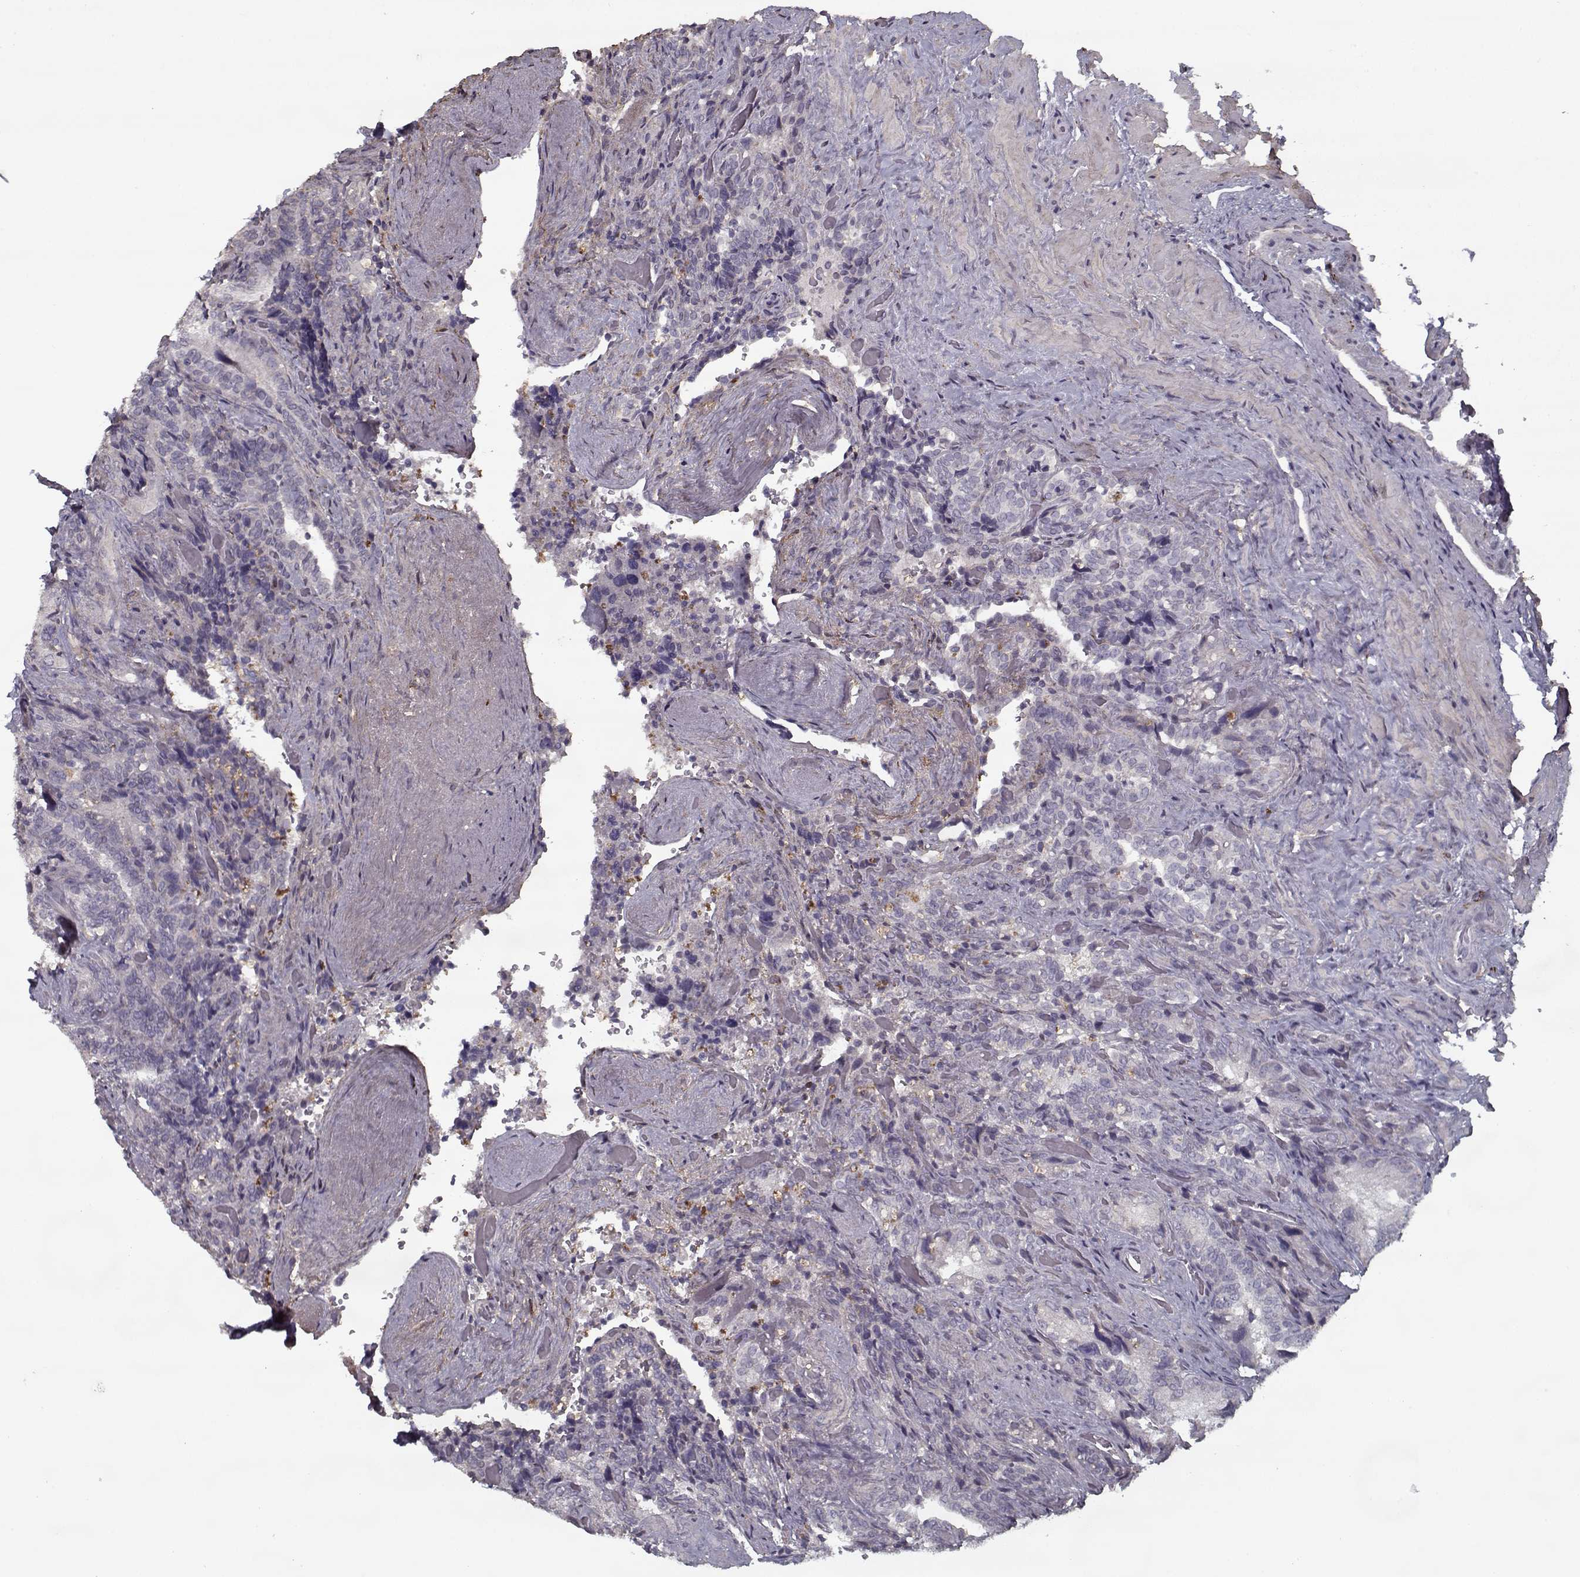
{"staining": {"intensity": "negative", "quantity": "none", "location": "none"}, "tissue": "seminal vesicle", "cell_type": "Glandular cells", "image_type": "normal", "snomed": [{"axis": "morphology", "description": "Normal tissue, NOS"}, {"axis": "topography", "description": "Seminal veicle"}], "caption": "Immunohistochemical staining of benign human seminal vesicle shows no significant expression in glandular cells.", "gene": "LAMA2", "patient": {"sex": "male", "age": 69}}